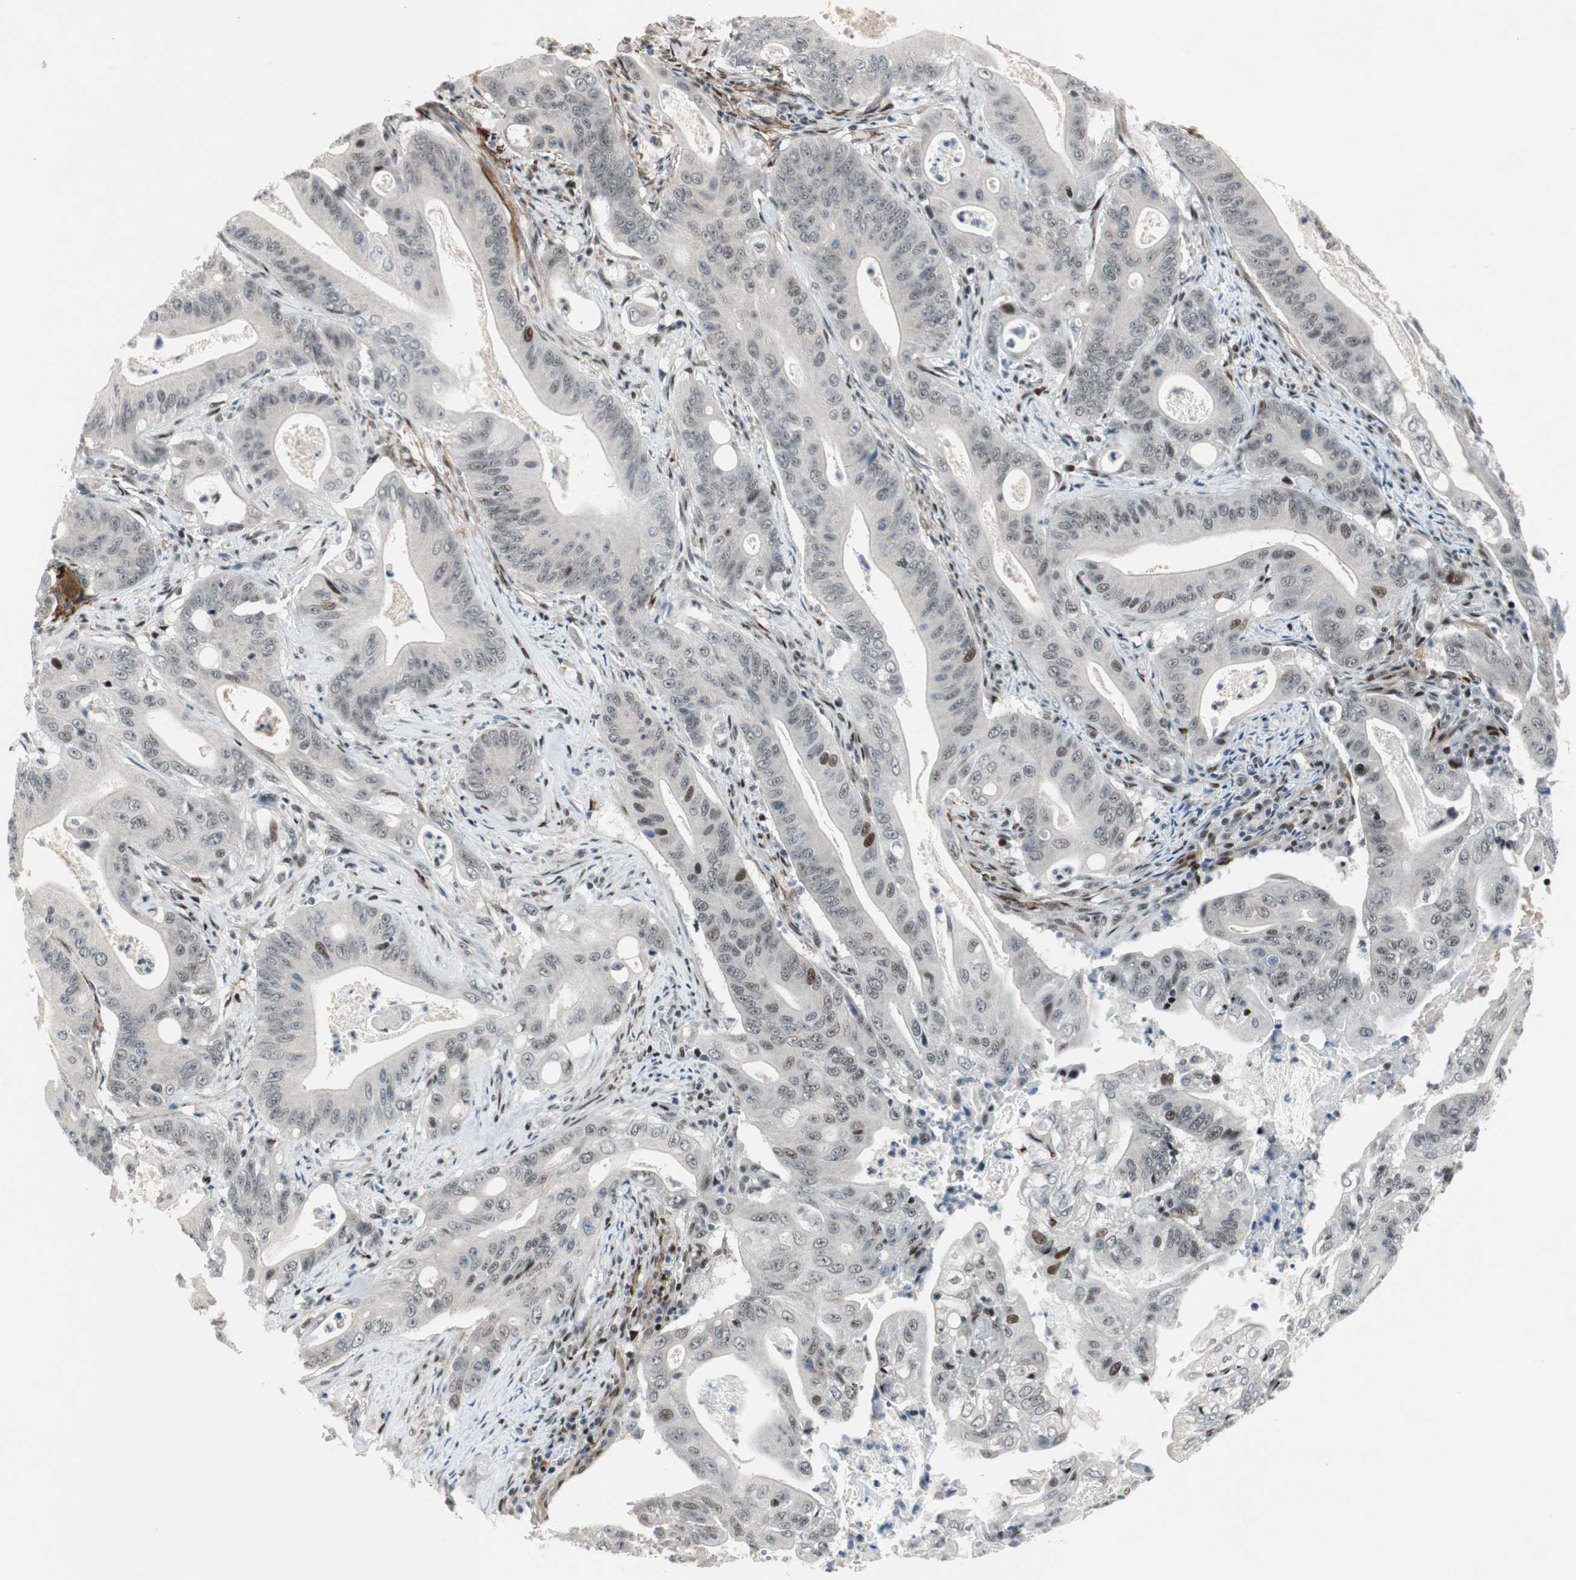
{"staining": {"intensity": "moderate", "quantity": "<25%", "location": "nuclear"}, "tissue": "pancreatic cancer", "cell_type": "Tumor cells", "image_type": "cancer", "snomed": [{"axis": "morphology", "description": "Normal tissue, NOS"}, {"axis": "topography", "description": "Lymph node"}], "caption": "A low amount of moderate nuclear positivity is identified in about <25% of tumor cells in pancreatic cancer tissue.", "gene": "FBXO44", "patient": {"sex": "male", "age": 62}}